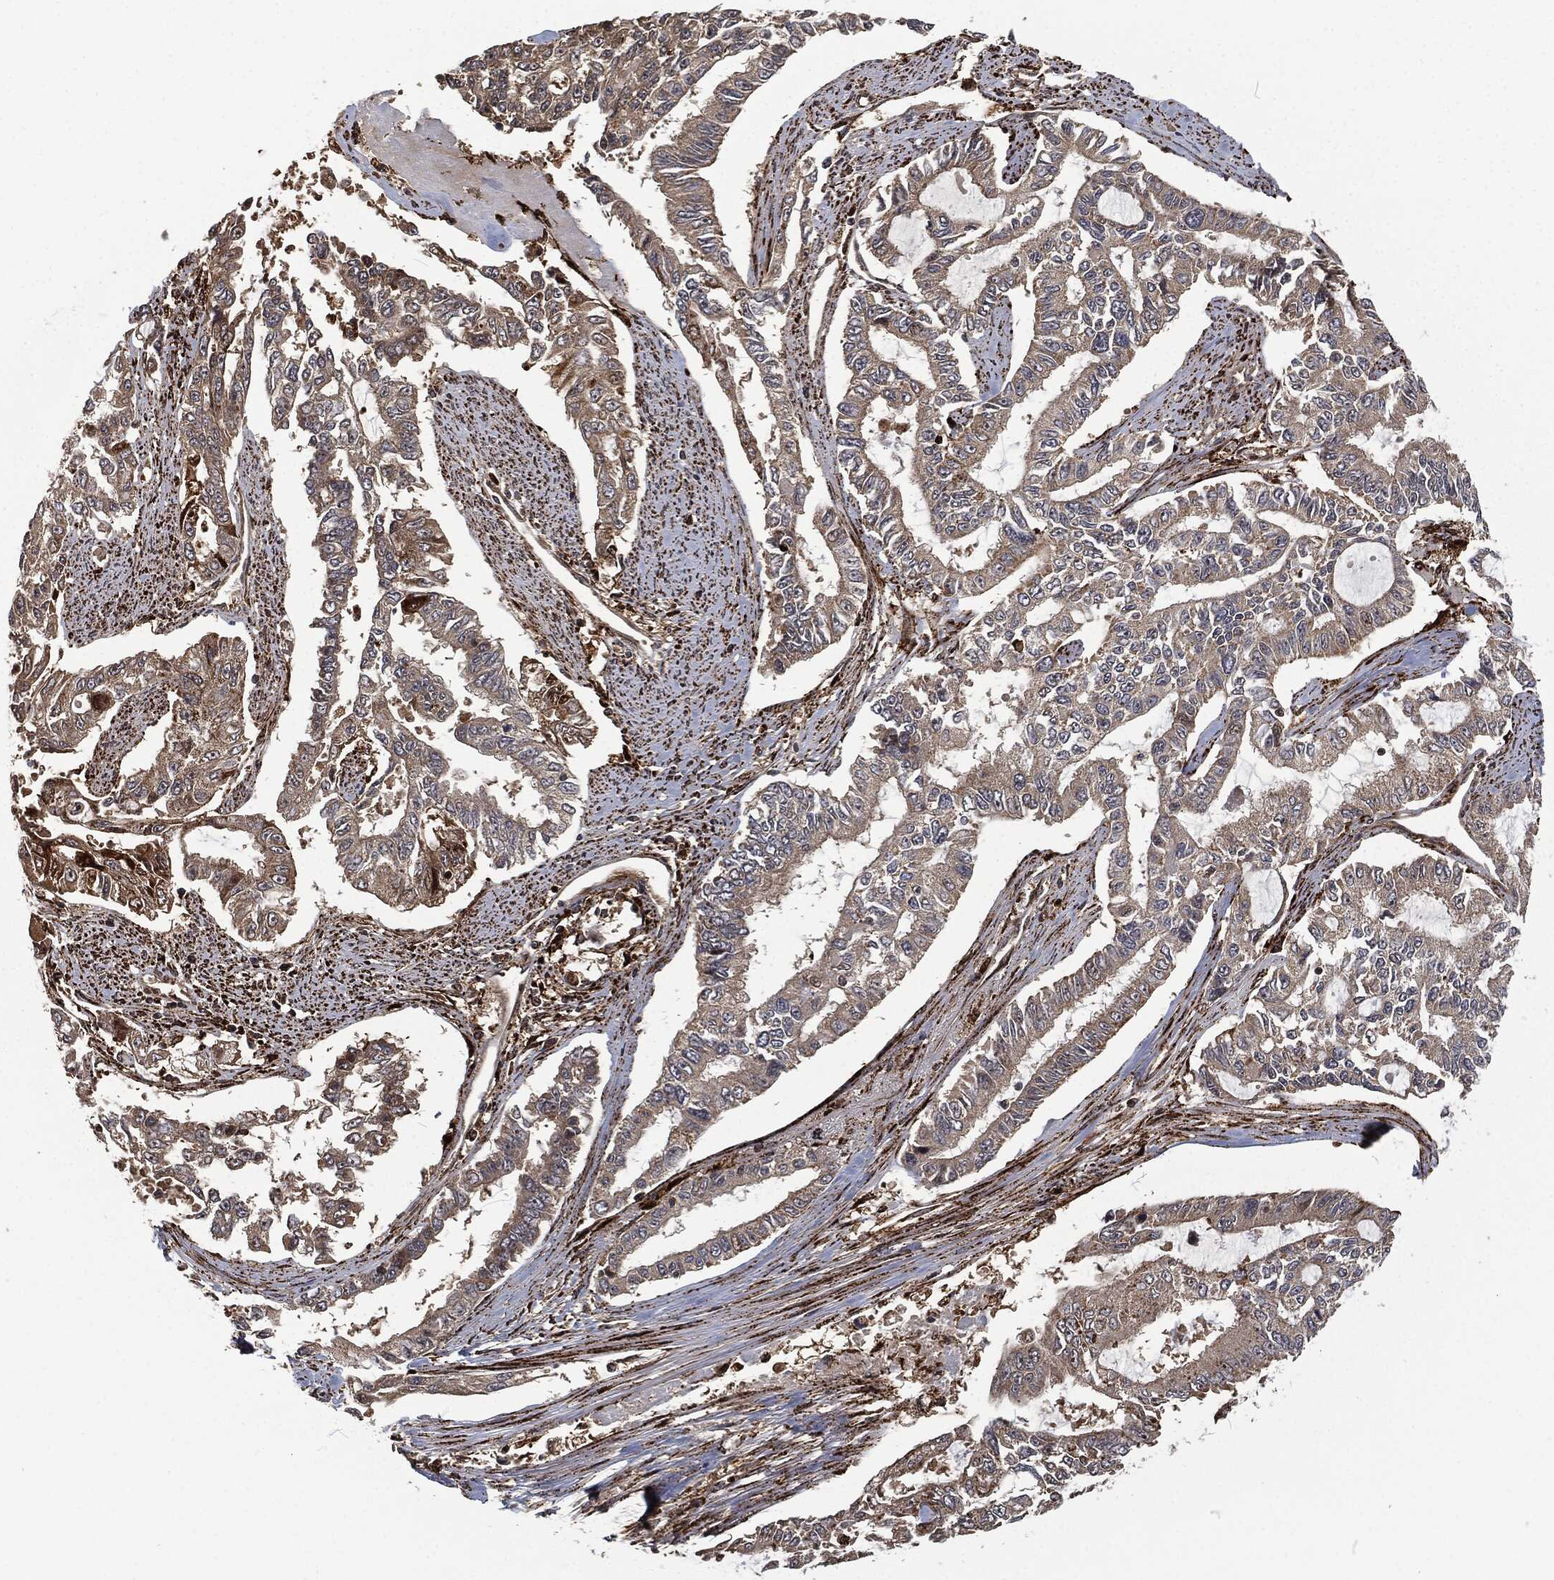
{"staining": {"intensity": "weak", "quantity": "25%-75%", "location": "cytoplasmic/membranous"}, "tissue": "endometrial cancer", "cell_type": "Tumor cells", "image_type": "cancer", "snomed": [{"axis": "morphology", "description": "Adenocarcinoma, NOS"}, {"axis": "topography", "description": "Uterus"}], "caption": "An image showing weak cytoplasmic/membranous positivity in approximately 25%-75% of tumor cells in endometrial cancer (adenocarcinoma), as visualized by brown immunohistochemical staining.", "gene": "RFTN1", "patient": {"sex": "female", "age": 59}}